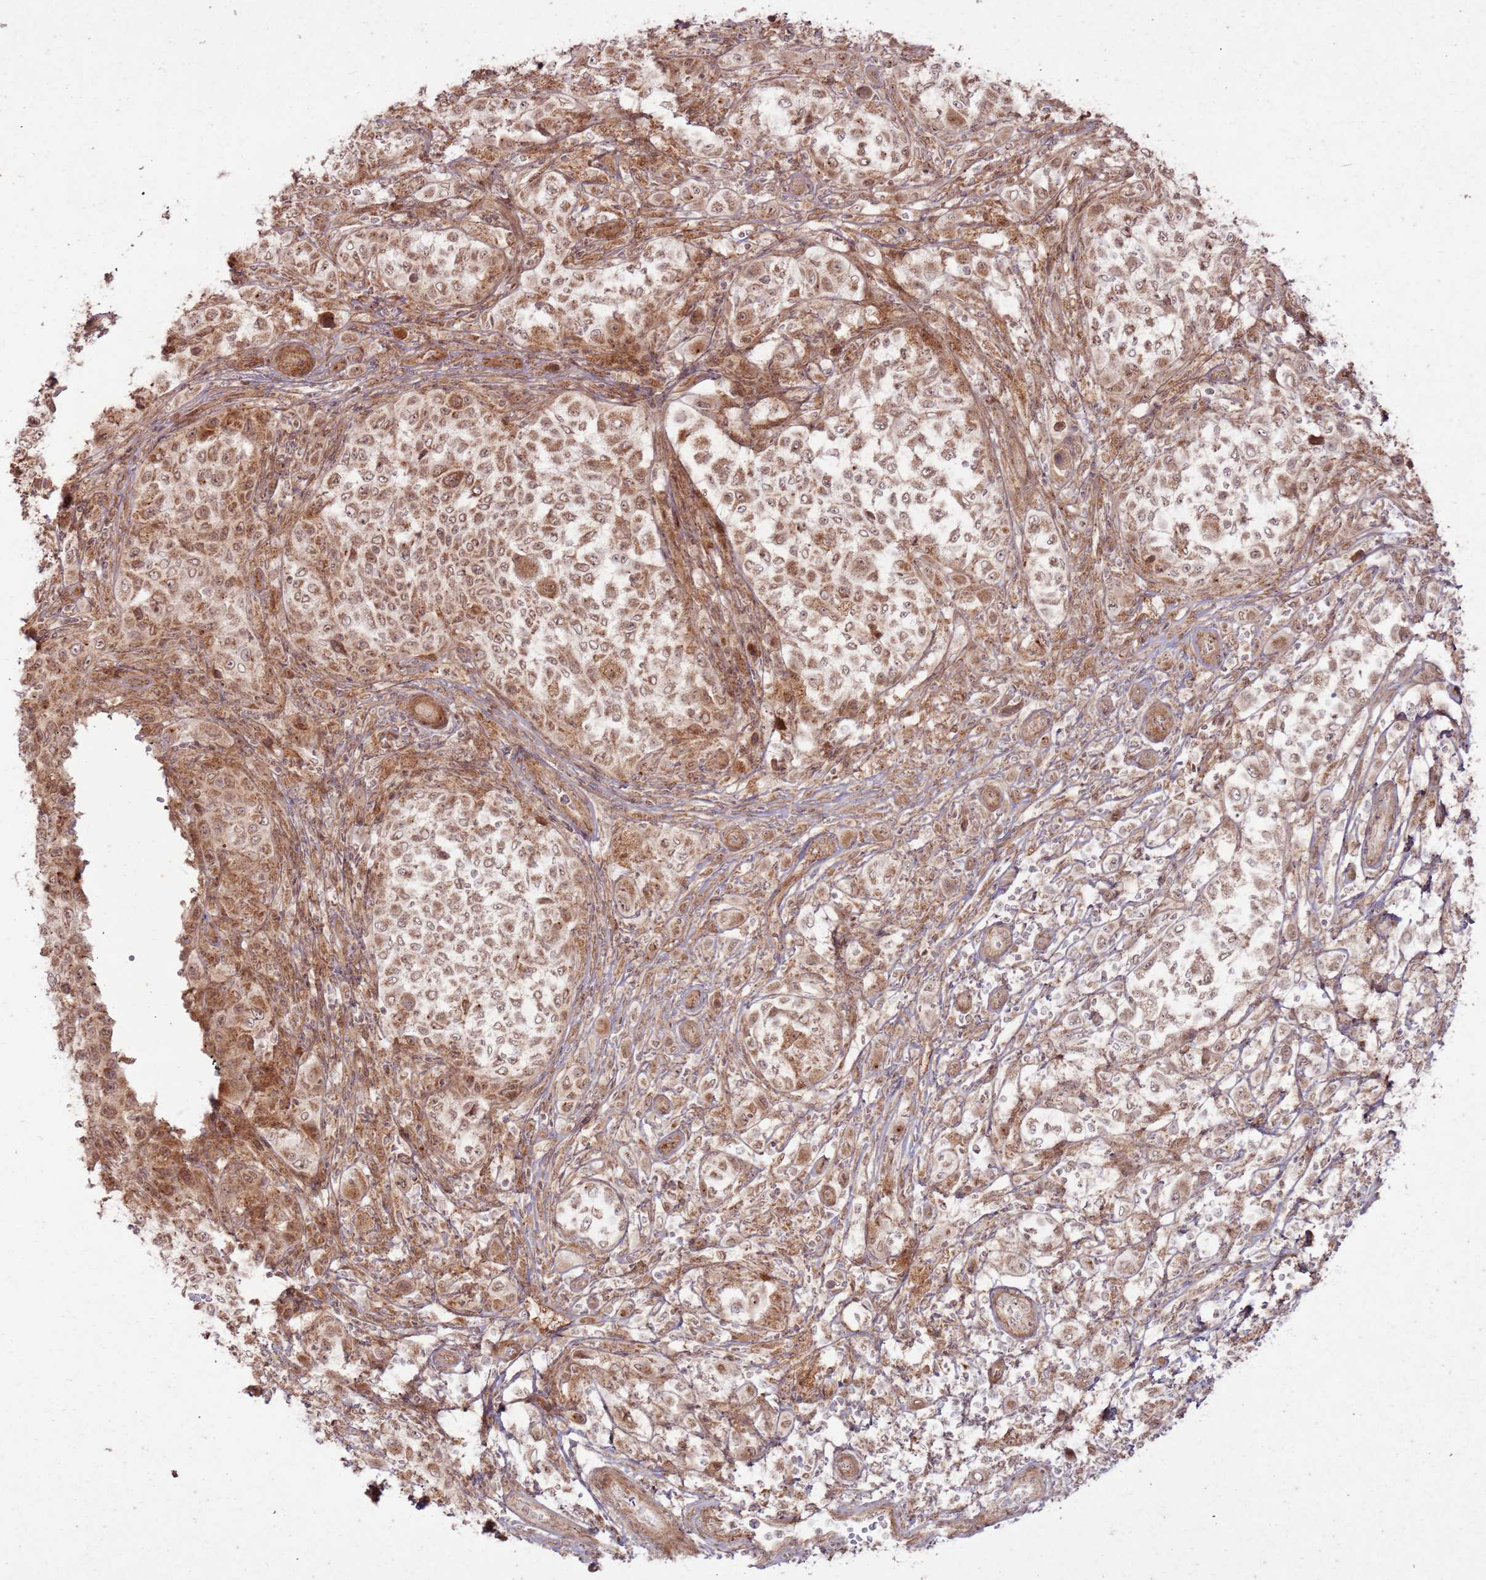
{"staining": {"intensity": "moderate", "quantity": ">75%", "location": "cytoplasmic/membranous,nuclear"}, "tissue": "melanoma", "cell_type": "Tumor cells", "image_type": "cancer", "snomed": [{"axis": "morphology", "description": "Malignant melanoma, NOS"}, {"axis": "topography", "description": "Skin"}], "caption": "Immunohistochemistry (IHC) (DAB) staining of melanoma demonstrates moderate cytoplasmic/membranous and nuclear protein expression in about >75% of tumor cells. Using DAB (3,3'-diaminobenzidine) (brown) and hematoxylin (blue) stains, captured at high magnification using brightfield microscopy.", "gene": "ZNF623", "patient": {"sex": "male", "age": 68}}